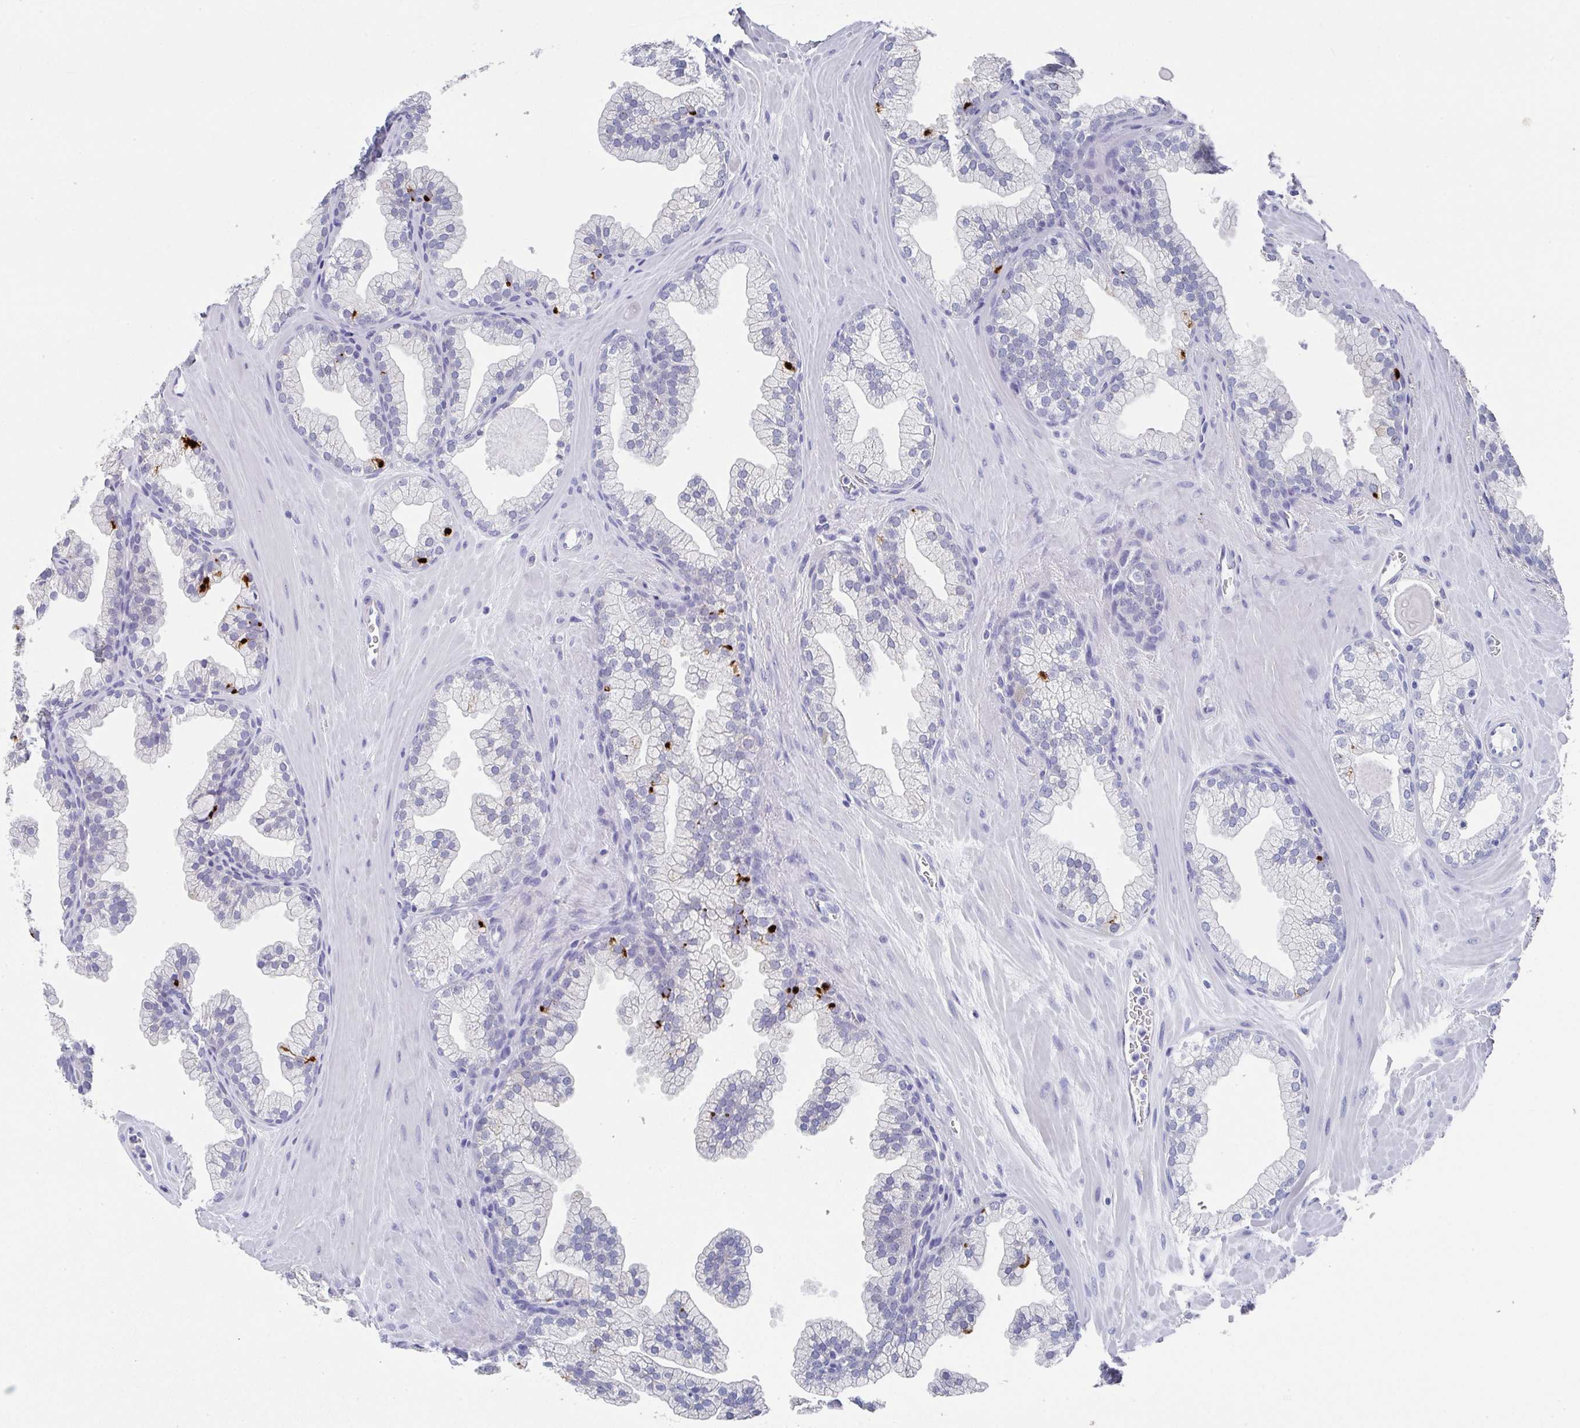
{"staining": {"intensity": "moderate", "quantity": "<25%", "location": "cytoplasmic/membranous"}, "tissue": "prostate", "cell_type": "Glandular cells", "image_type": "normal", "snomed": [{"axis": "morphology", "description": "Normal tissue, NOS"}, {"axis": "topography", "description": "Prostate"}, {"axis": "topography", "description": "Peripheral nerve tissue"}], "caption": "Immunohistochemistry histopathology image of normal prostate: human prostate stained using immunohistochemistry reveals low levels of moderate protein expression localized specifically in the cytoplasmic/membranous of glandular cells, appearing as a cytoplasmic/membranous brown color.", "gene": "TNFRSF8", "patient": {"sex": "male", "age": 61}}